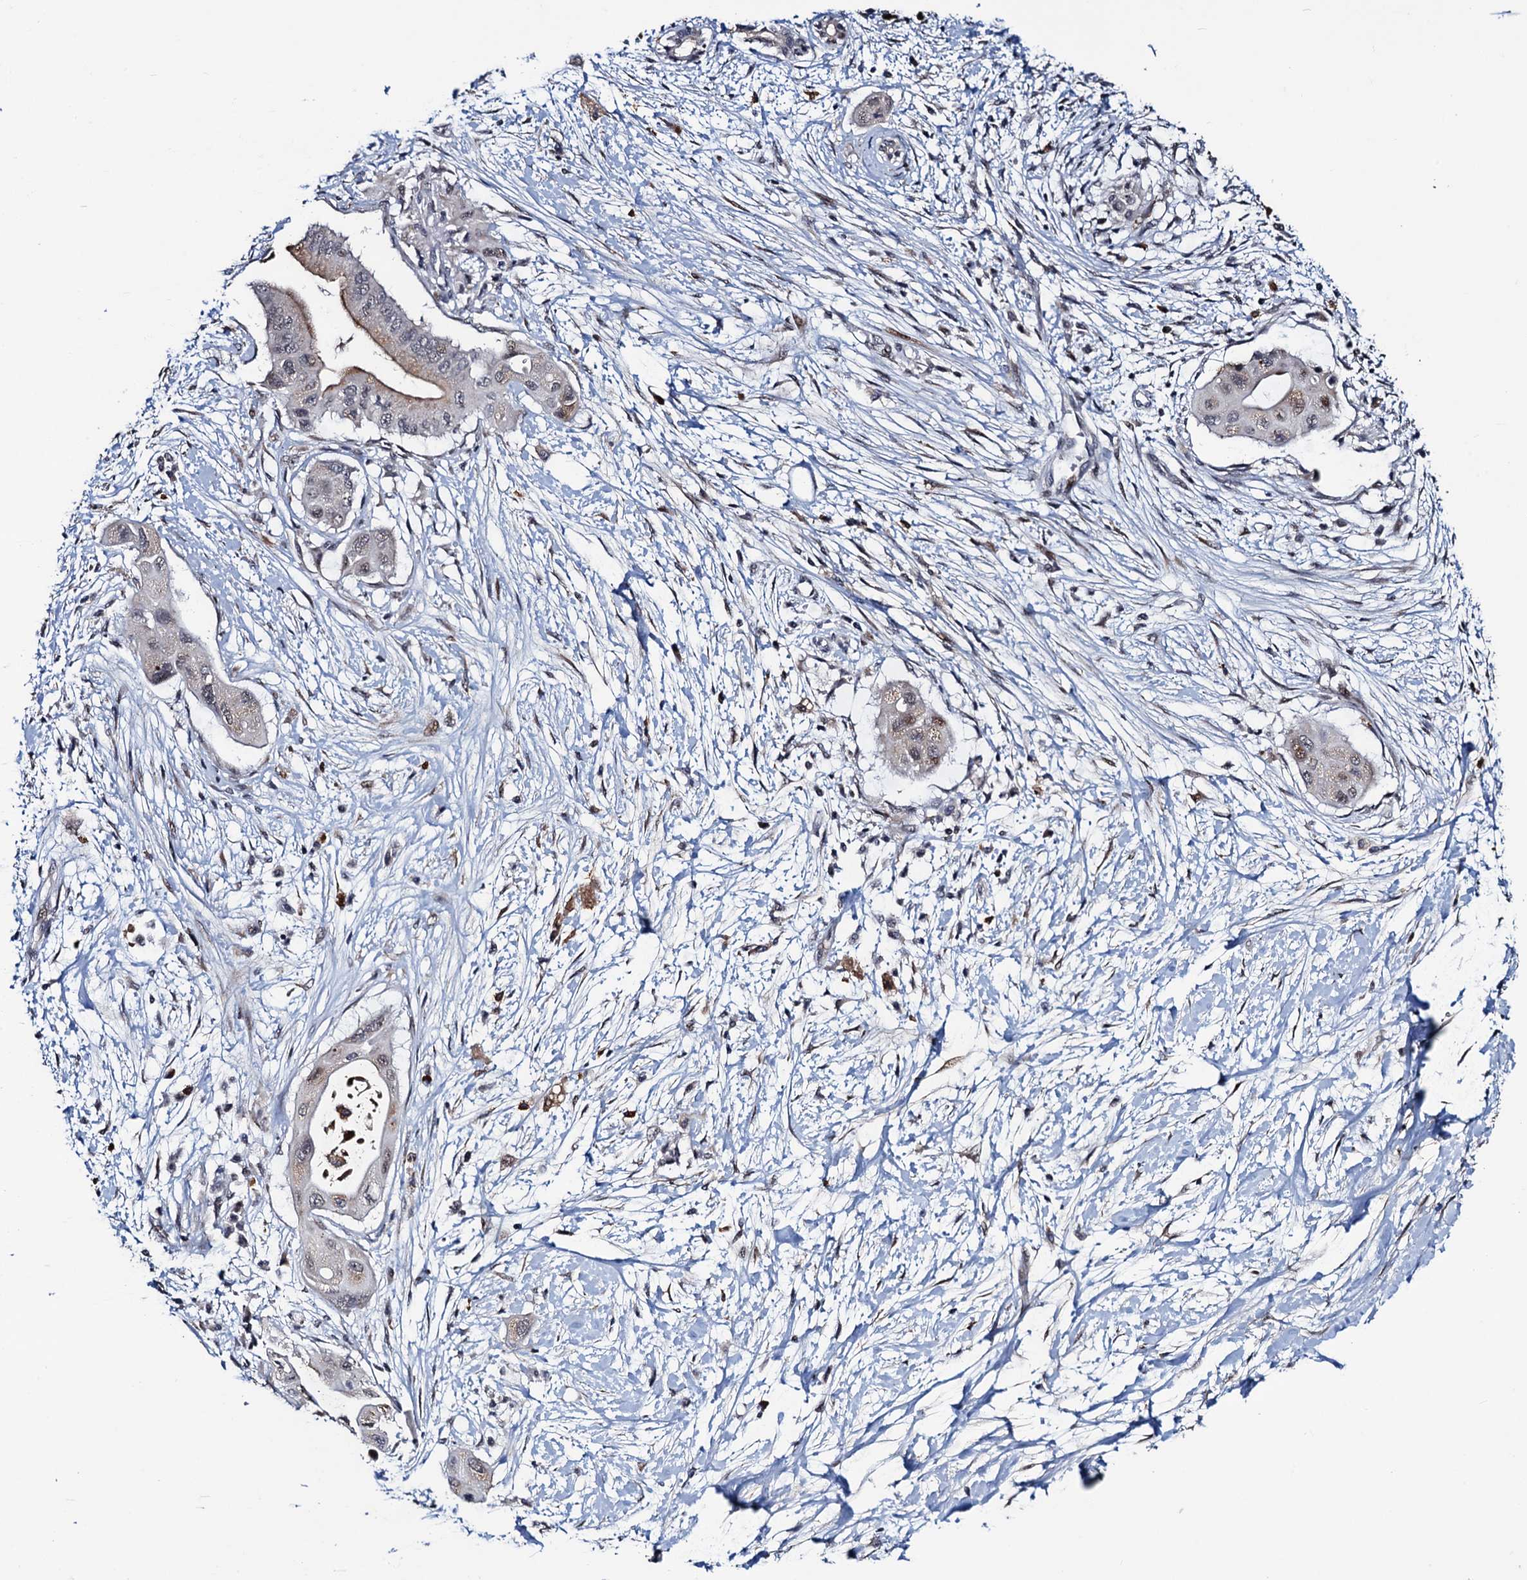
{"staining": {"intensity": "weak", "quantity": "25%-75%", "location": "cytoplasmic/membranous,nuclear"}, "tissue": "pancreatic cancer", "cell_type": "Tumor cells", "image_type": "cancer", "snomed": [{"axis": "morphology", "description": "Adenocarcinoma, NOS"}, {"axis": "topography", "description": "Pancreas"}], "caption": "The image exhibits a brown stain indicating the presence of a protein in the cytoplasmic/membranous and nuclear of tumor cells in adenocarcinoma (pancreatic). (brown staining indicates protein expression, while blue staining denotes nuclei).", "gene": "FAM222A", "patient": {"sex": "male", "age": 68}}